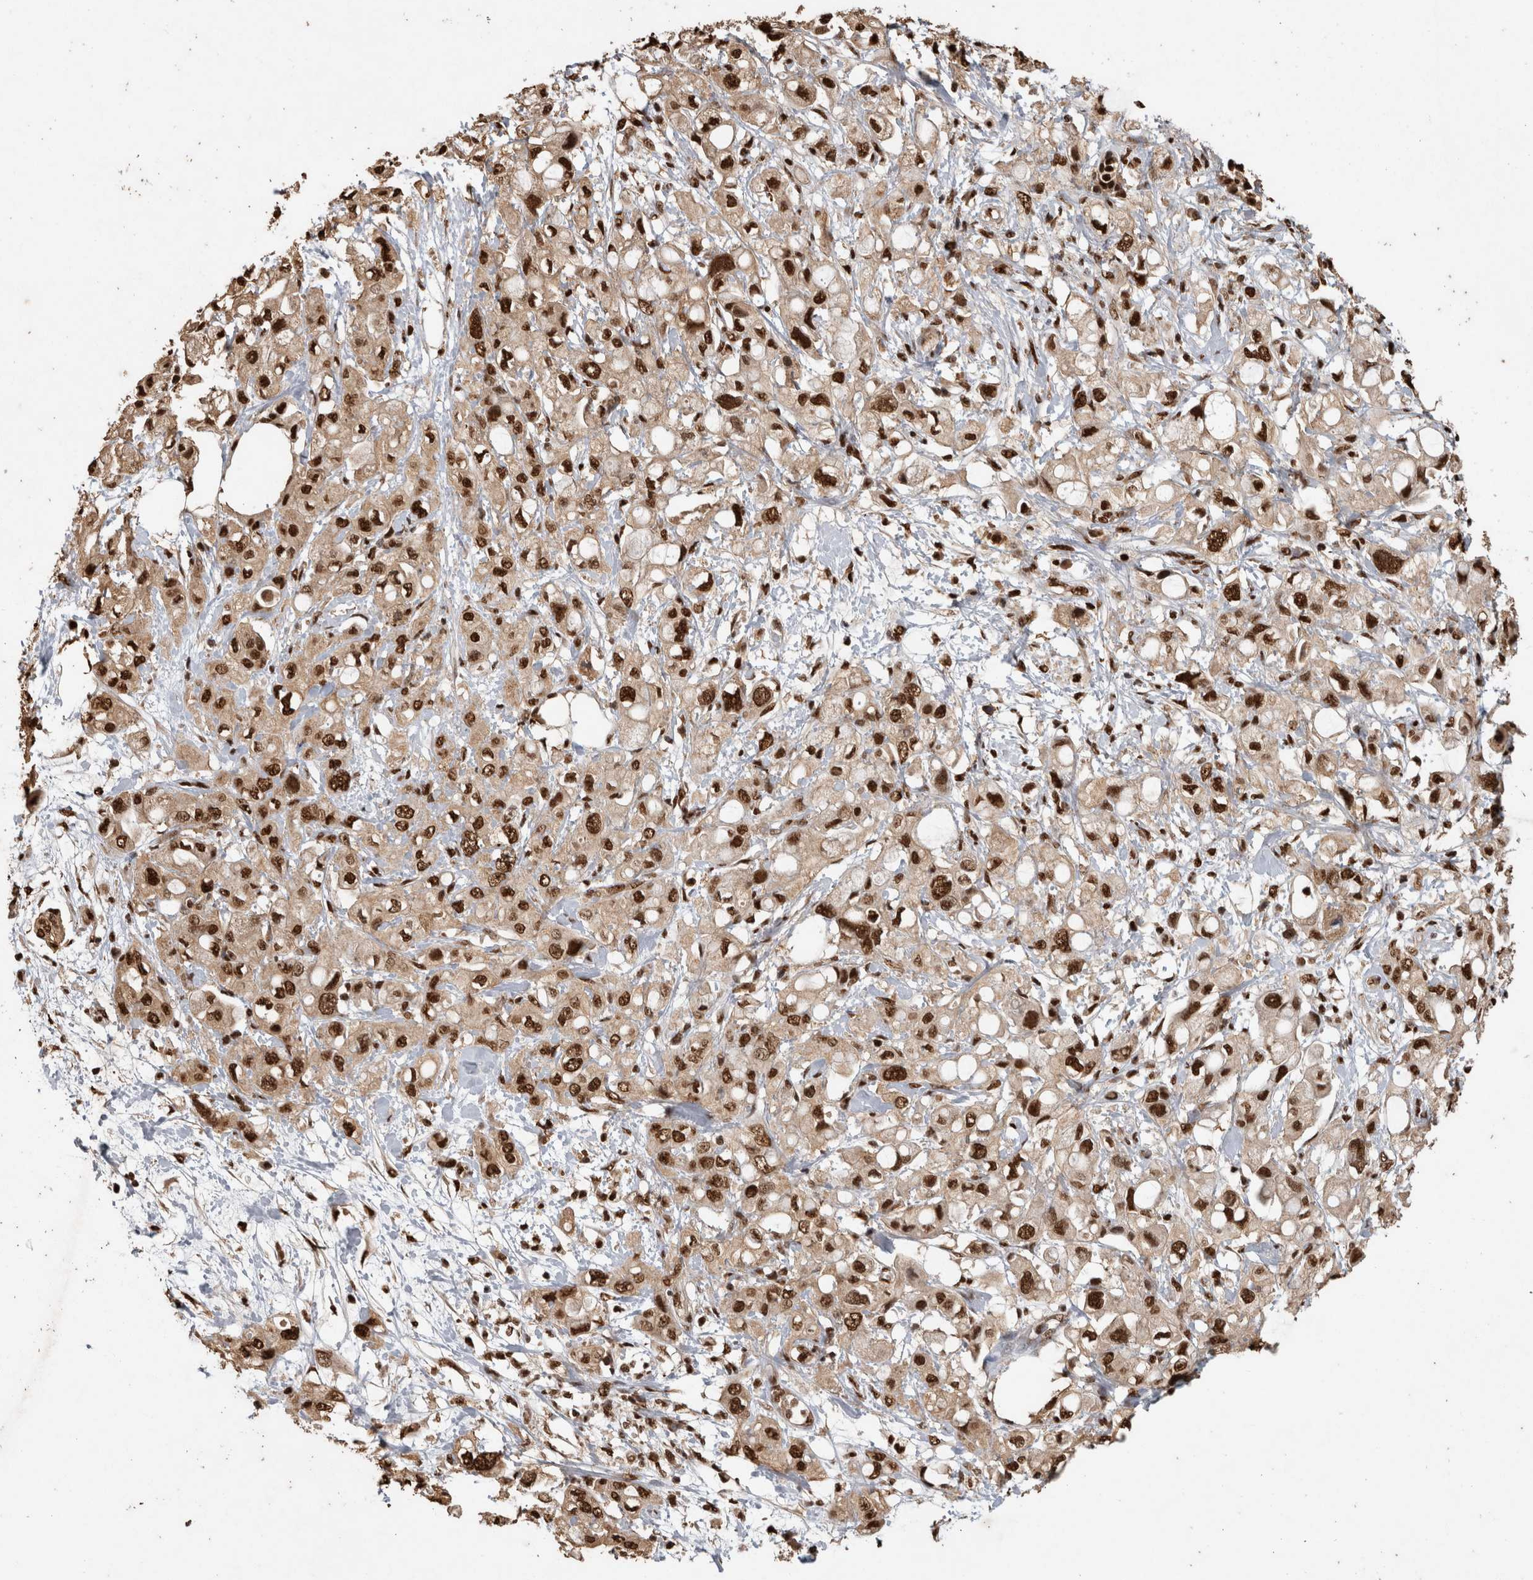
{"staining": {"intensity": "strong", "quantity": ">75%", "location": "nuclear"}, "tissue": "pancreatic cancer", "cell_type": "Tumor cells", "image_type": "cancer", "snomed": [{"axis": "morphology", "description": "Adenocarcinoma, NOS"}, {"axis": "topography", "description": "Pancreas"}], "caption": "Protein staining by immunohistochemistry displays strong nuclear expression in approximately >75% of tumor cells in adenocarcinoma (pancreatic).", "gene": "RAD50", "patient": {"sex": "female", "age": 56}}